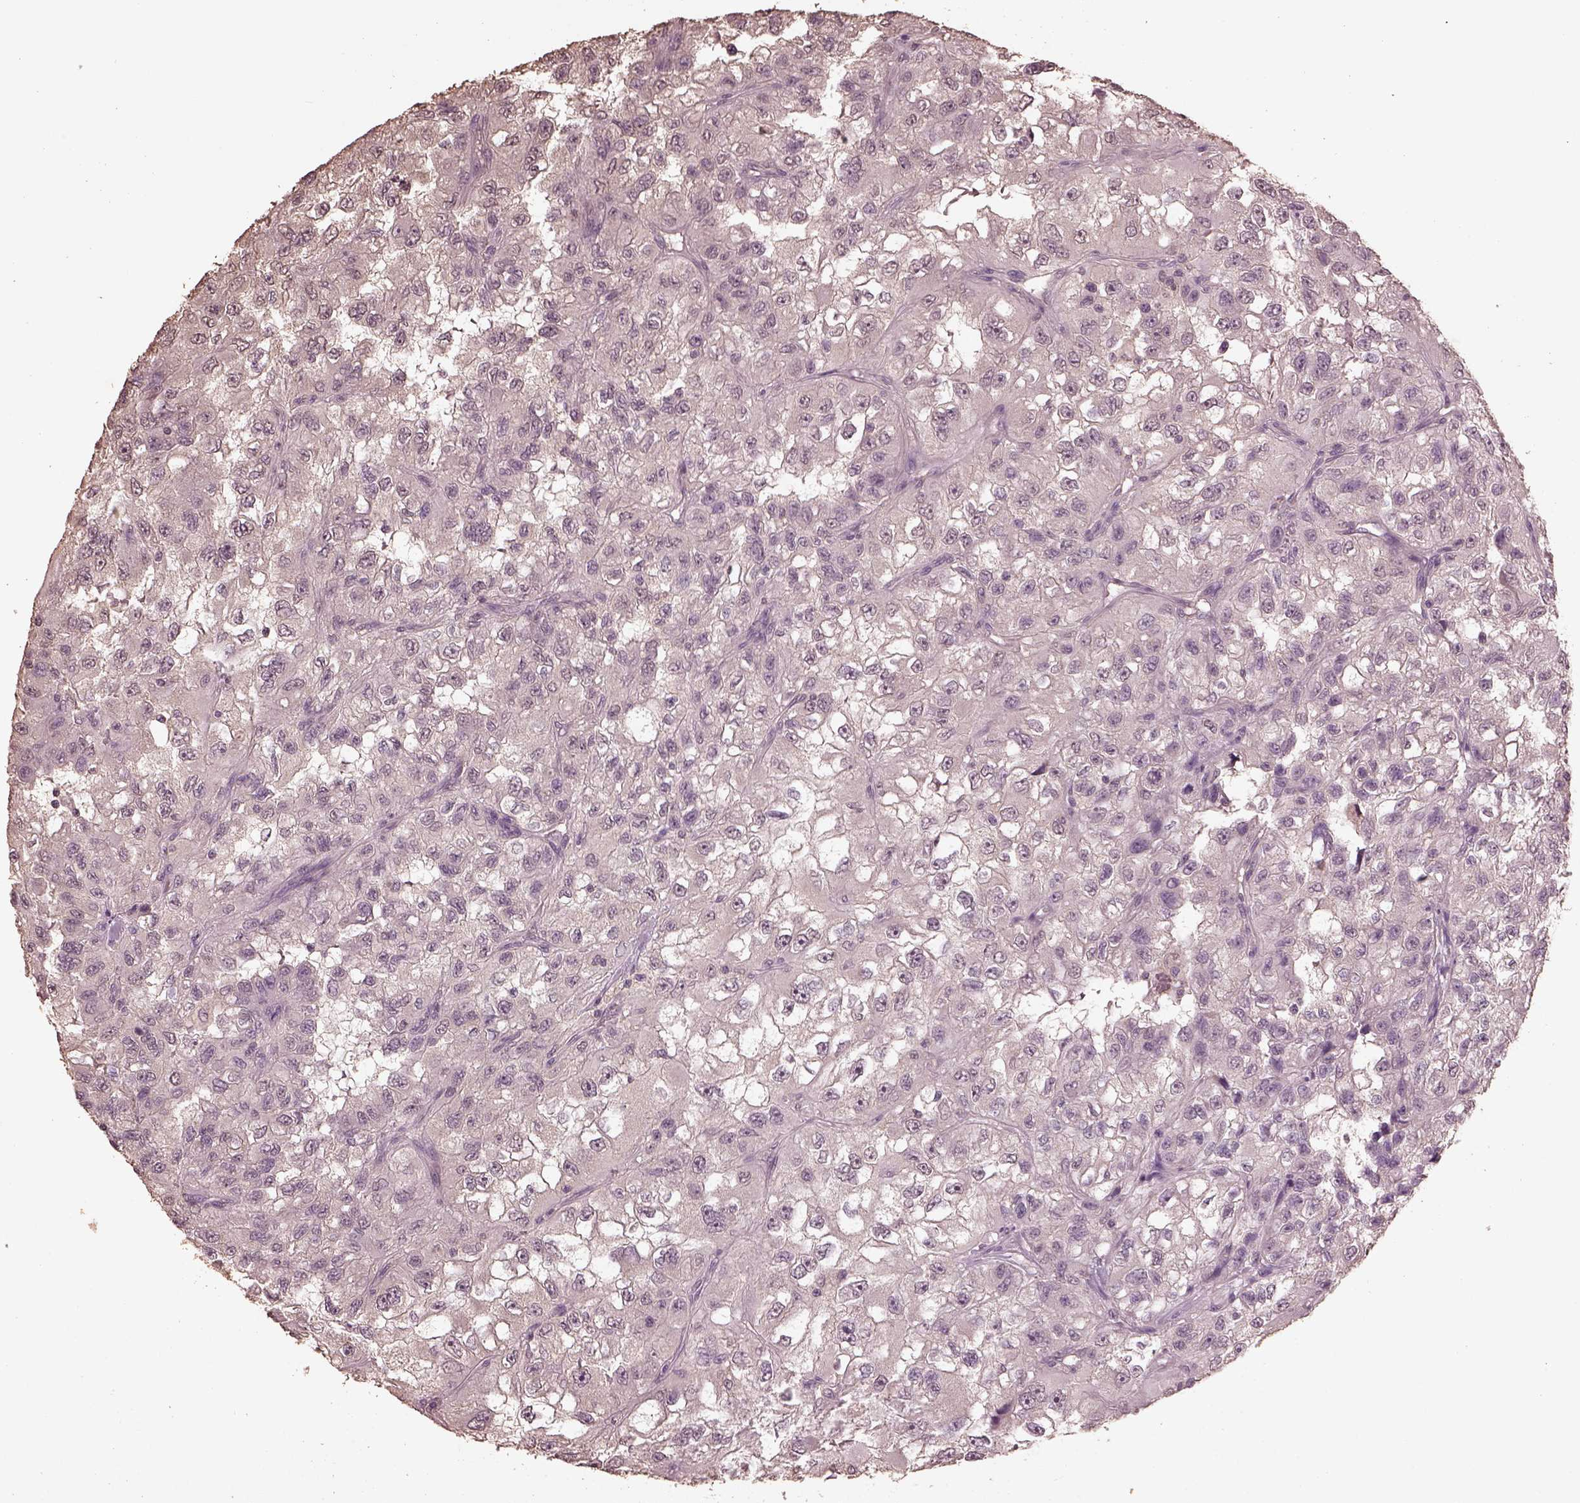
{"staining": {"intensity": "negative", "quantity": "none", "location": "none"}, "tissue": "renal cancer", "cell_type": "Tumor cells", "image_type": "cancer", "snomed": [{"axis": "morphology", "description": "Adenocarcinoma, NOS"}, {"axis": "topography", "description": "Kidney"}], "caption": "Protein analysis of renal cancer demonstrates no significant expression in tumor cells.", "gene": "CPT1C", "patient": {"sex": "male", "age": 64}}